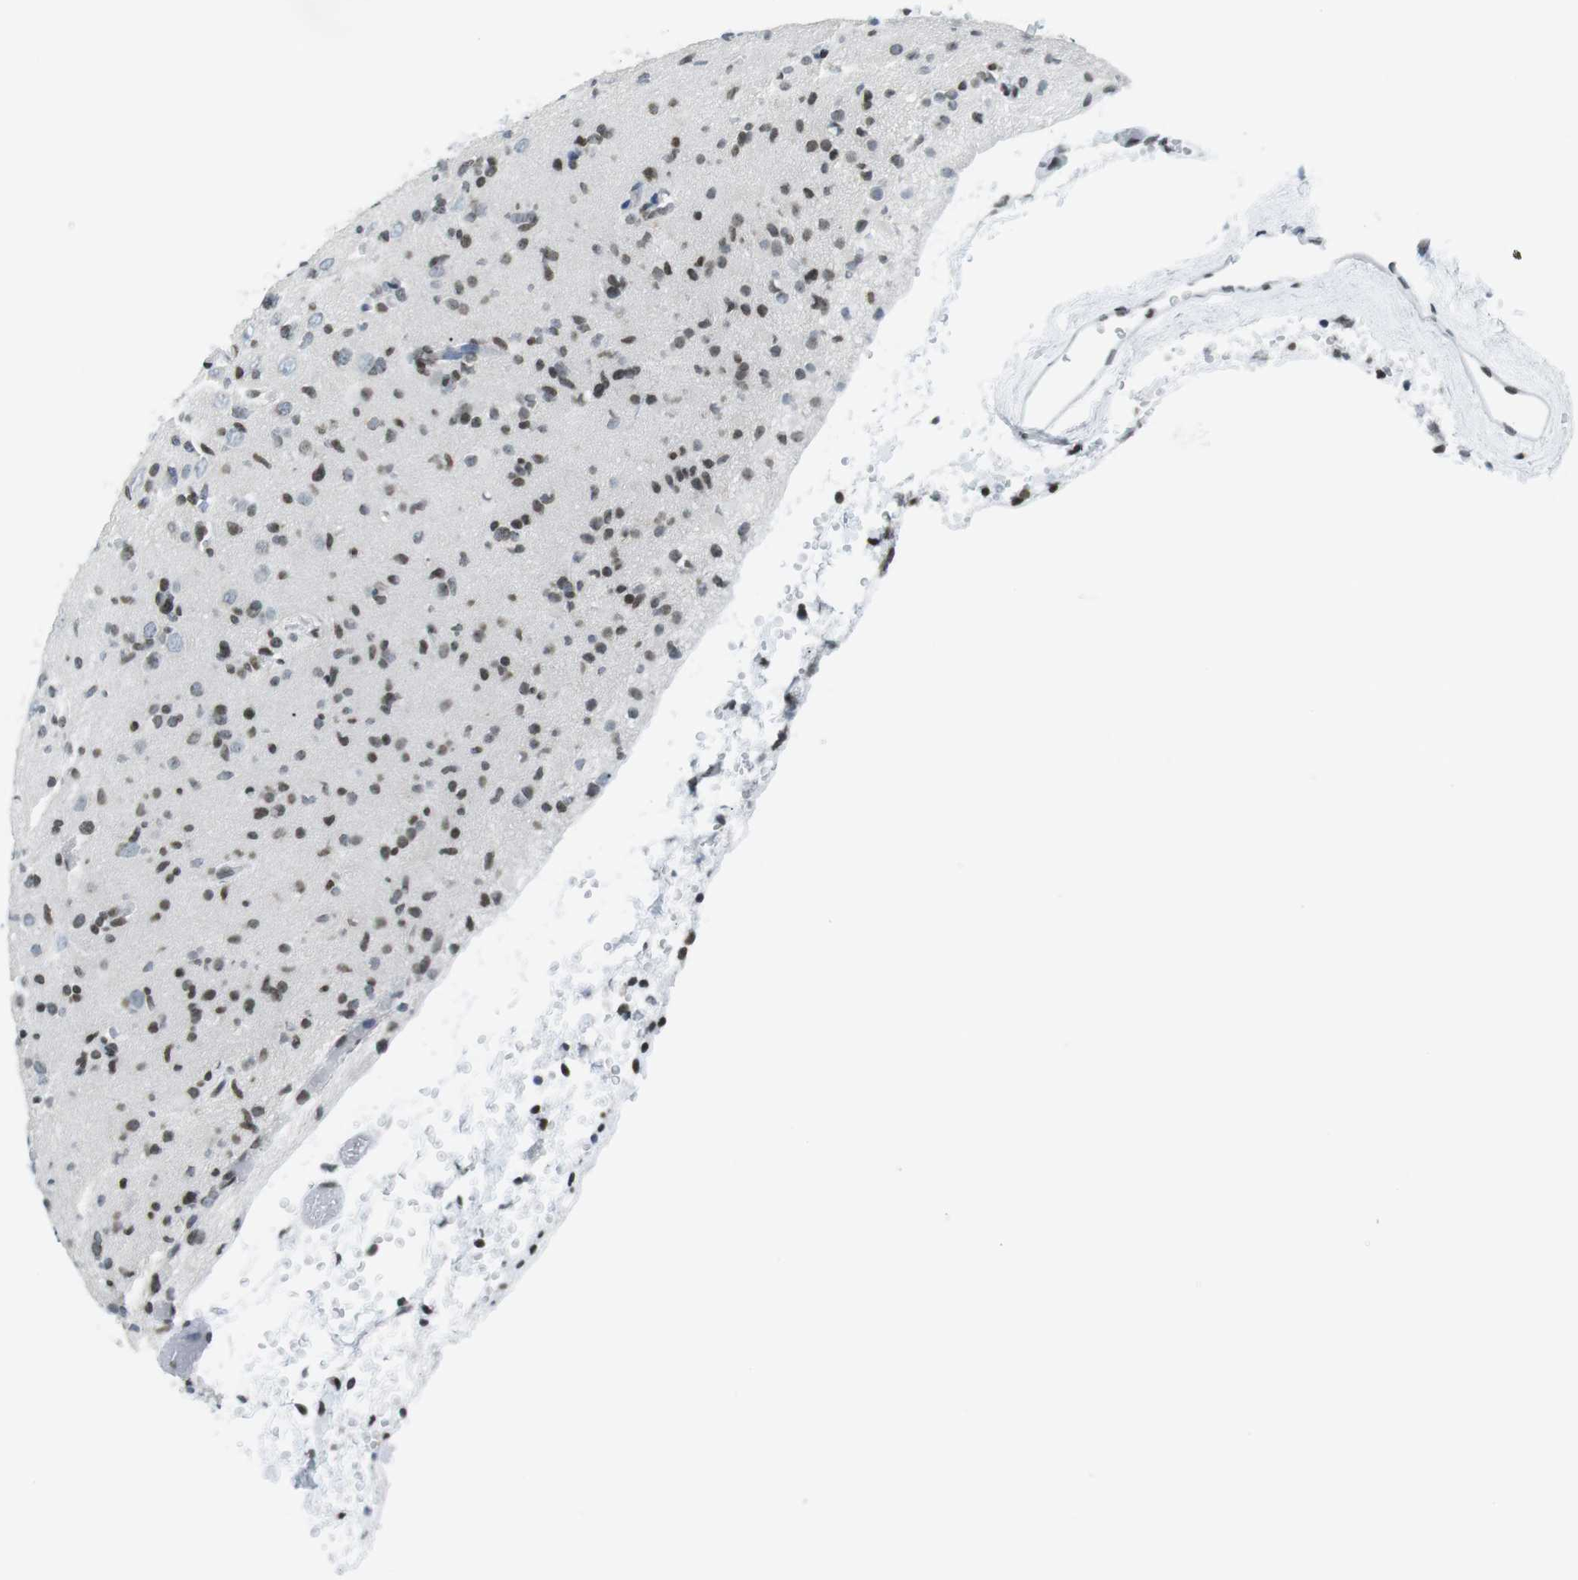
{"staining": {"intensity": "weak", "quantity": "25%-75%", "location": "nuclear"}, "tissue": "glioma", "cell_type": "Tumor cells", "image_type": "cancer", "snomed": [{"axis": "morphology", "description": "Glioma, malignant, Low grade"}, {"axis": "topography", "description": "Brain"}], "caption": "A brown stain highlights weak nuclear positivity of a protein in human glioma tumor cells.", "gene": "E2F2", "patient": {"sex": "female", "age": 22}}